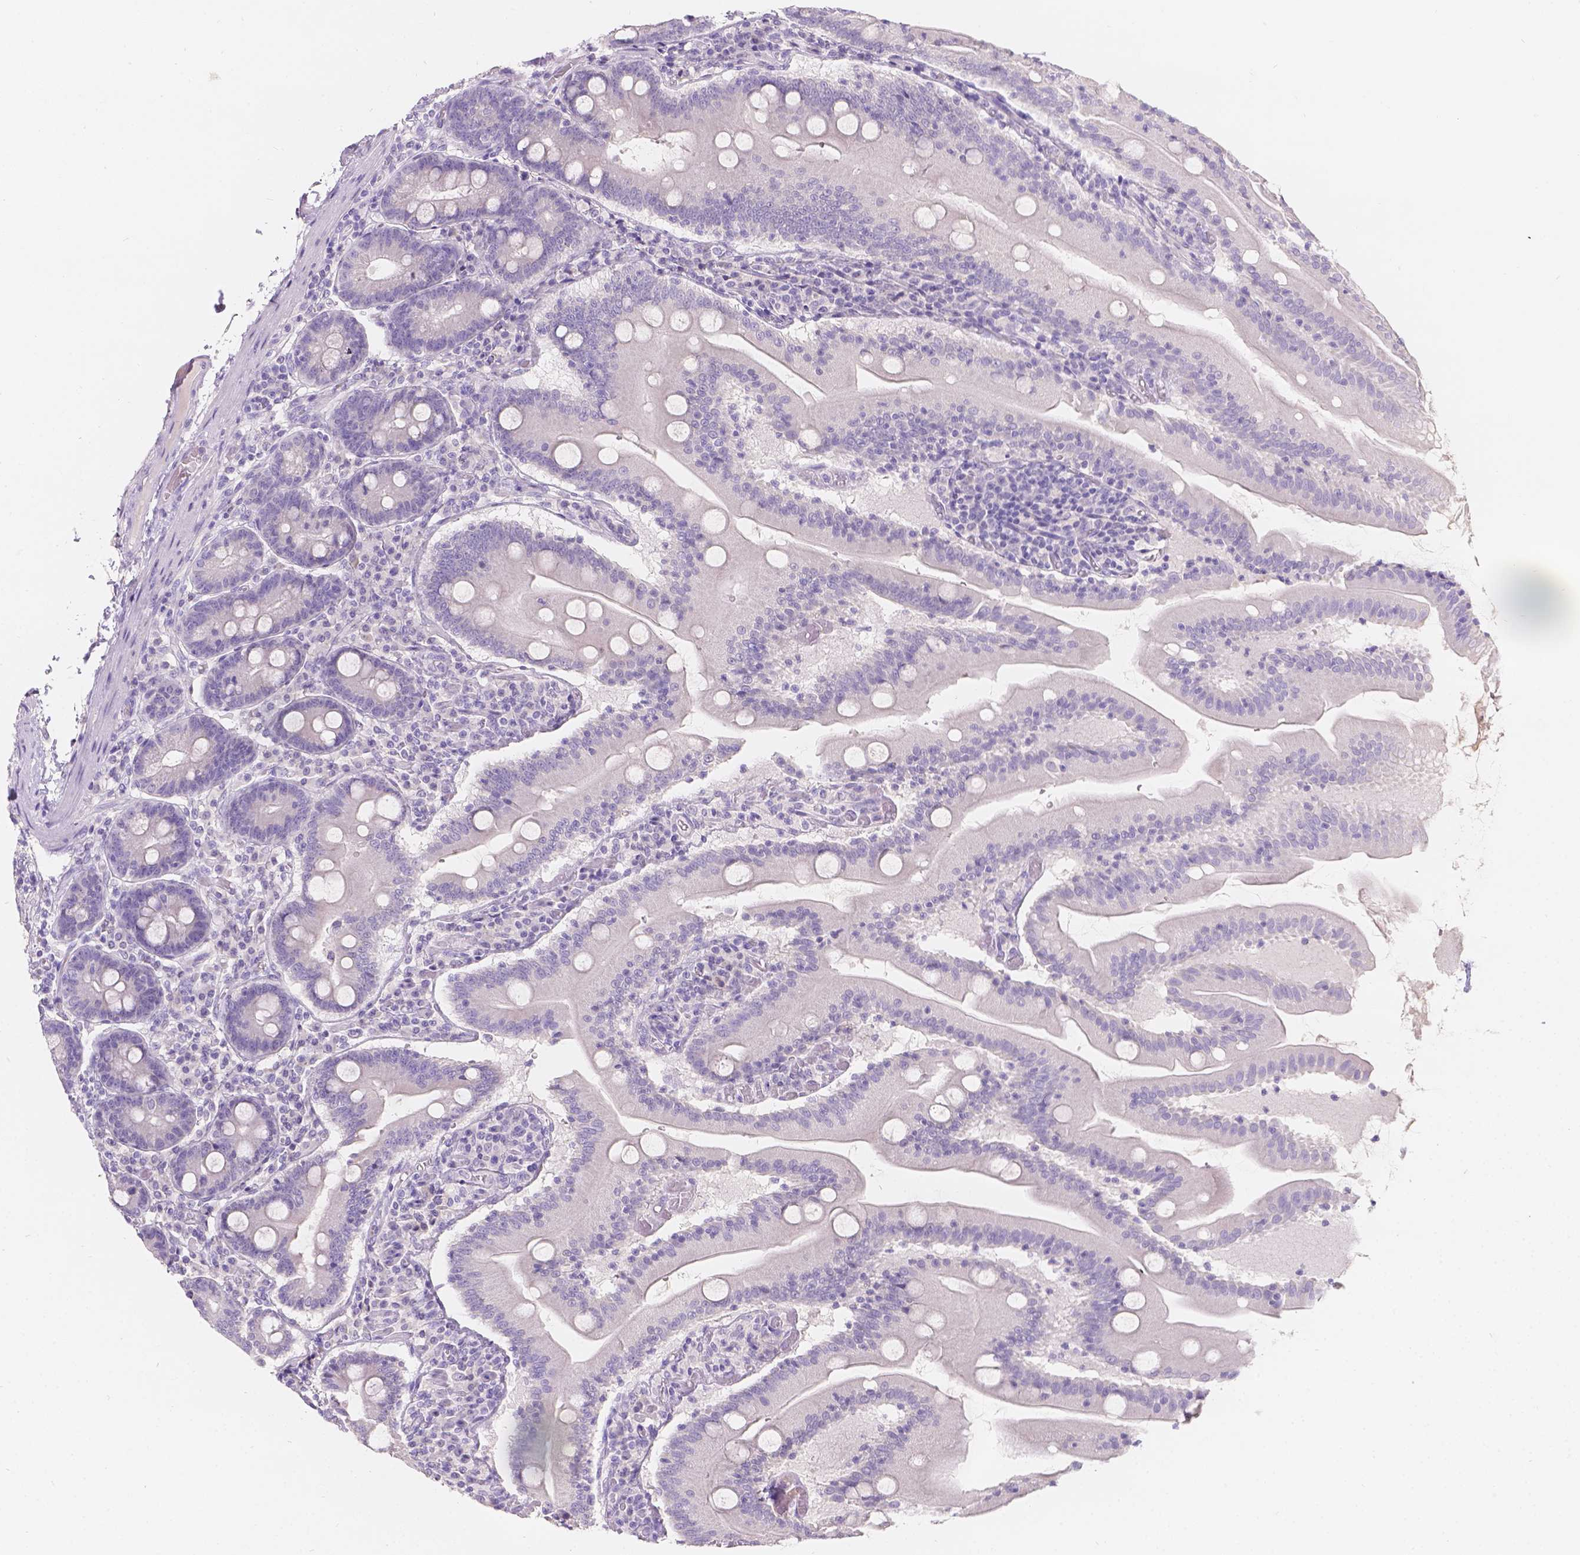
{"staining": {"intensity": "negative", "quantity": "none", "location": "none"}, "tissue": "small intestine", "cell_type": "Glandular cells", "image_type": "normal", "snomed": [{"axis": "morphology", "description": "Normal tissue, NOS"}, {"axis": "topography", "description": "Small intestine"}], "caption": "Immunohistochemistry image of unremarkable small intestine: human small intestine stained with DAB (3,3'-diaminobenzidine) displays no significant protein positivity in glandular cells.", "gene": "HTN3", "patient": {"sex": "male", "age": 37}}